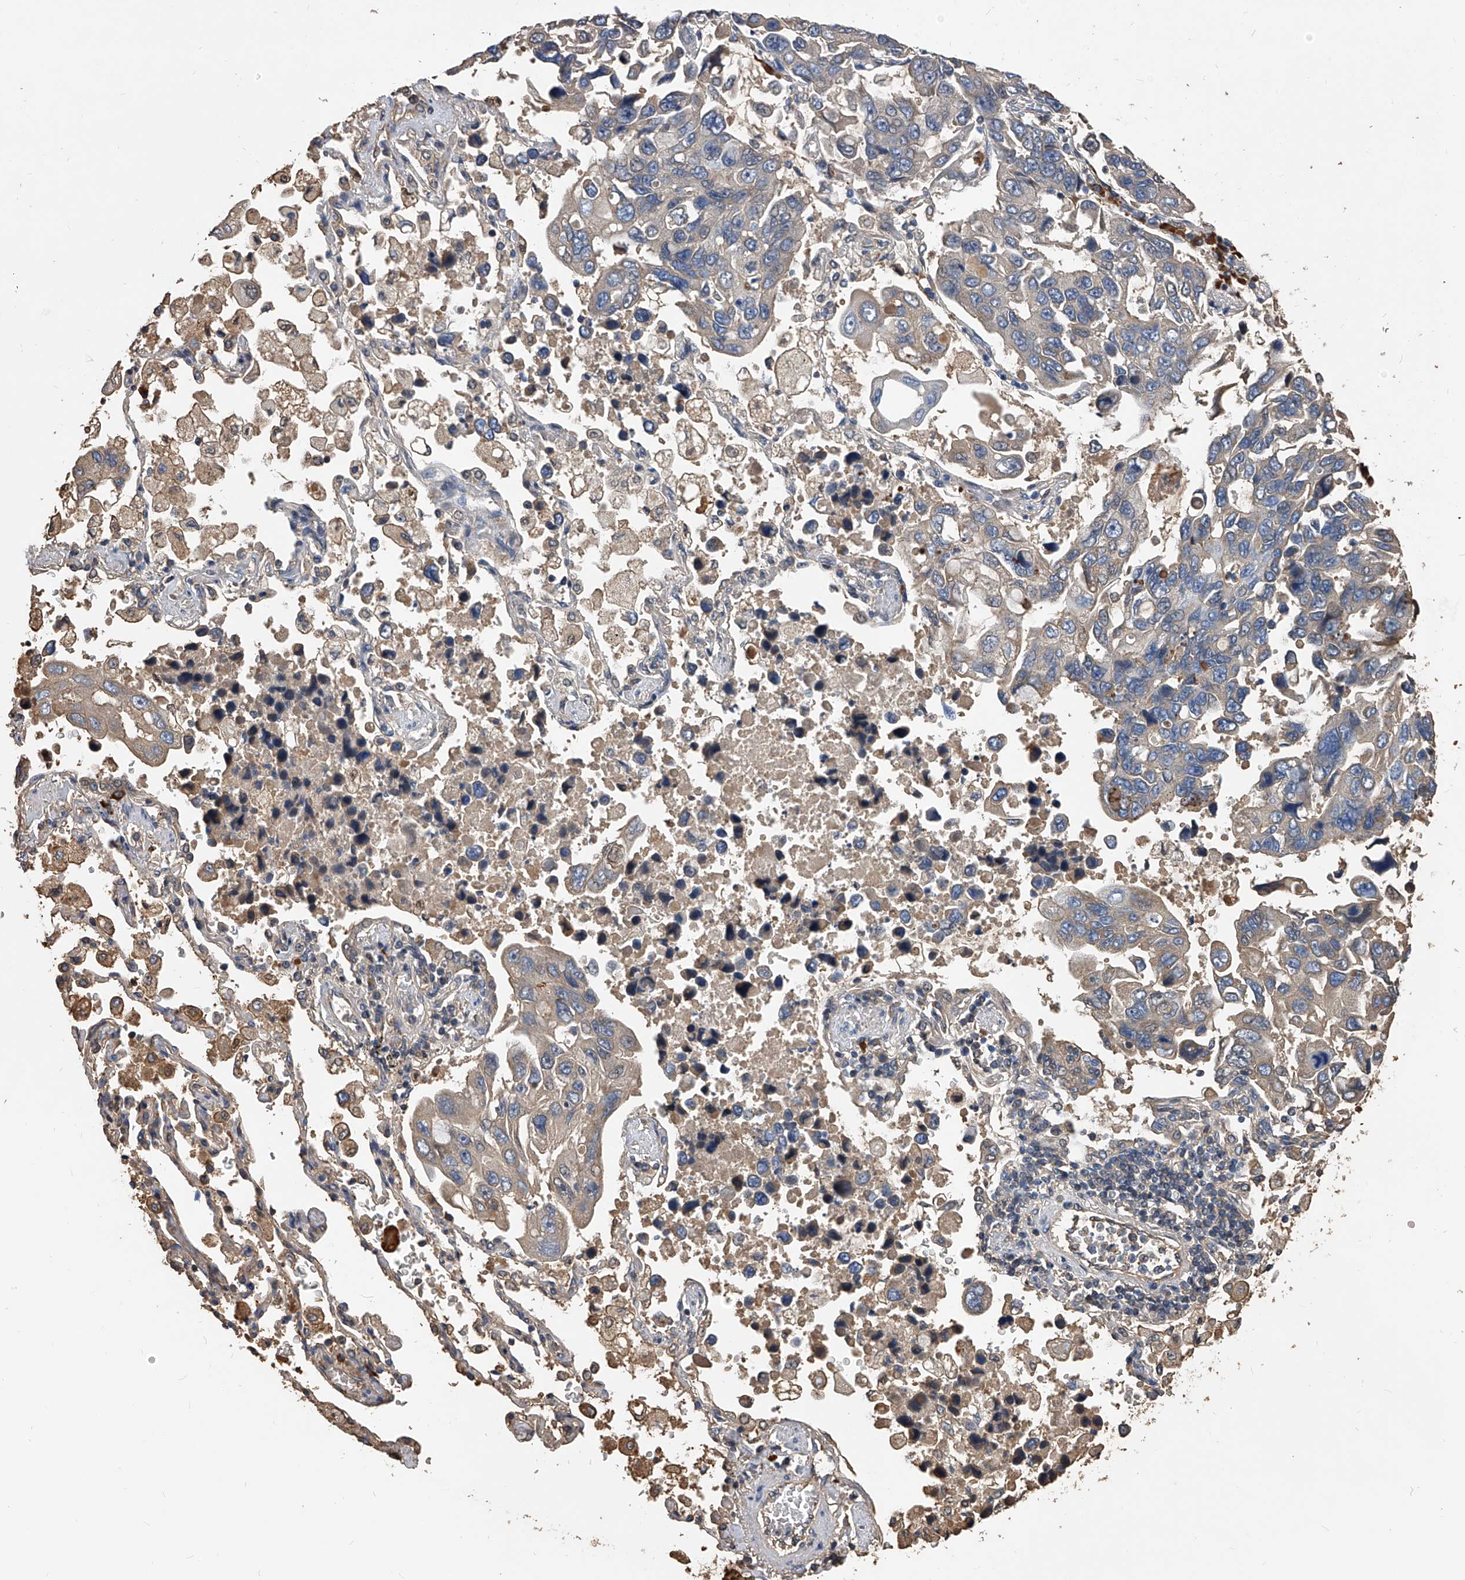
{"staining": {"intensity": "weak", "quantity": "25%-75%", "location": "cytoplasmic/membranous"}, "tissue": "lung cancer", "cell_type": "Tumor cells", "image_type": "cancer", "snomed": [{"axis": "morphology", "description": "Adenocarcinoma, NOS"}, {"axis": "topography", "description": "Lung"}], "caption": "Immunohistochemical staining of human lung adenocarcinoma shows low levels of weak cytoplasmic/membranous expression in about 25%-75% of tumor cells.", "gene": "ZNF25", "patient": {"sex": "male", "age": 64}}